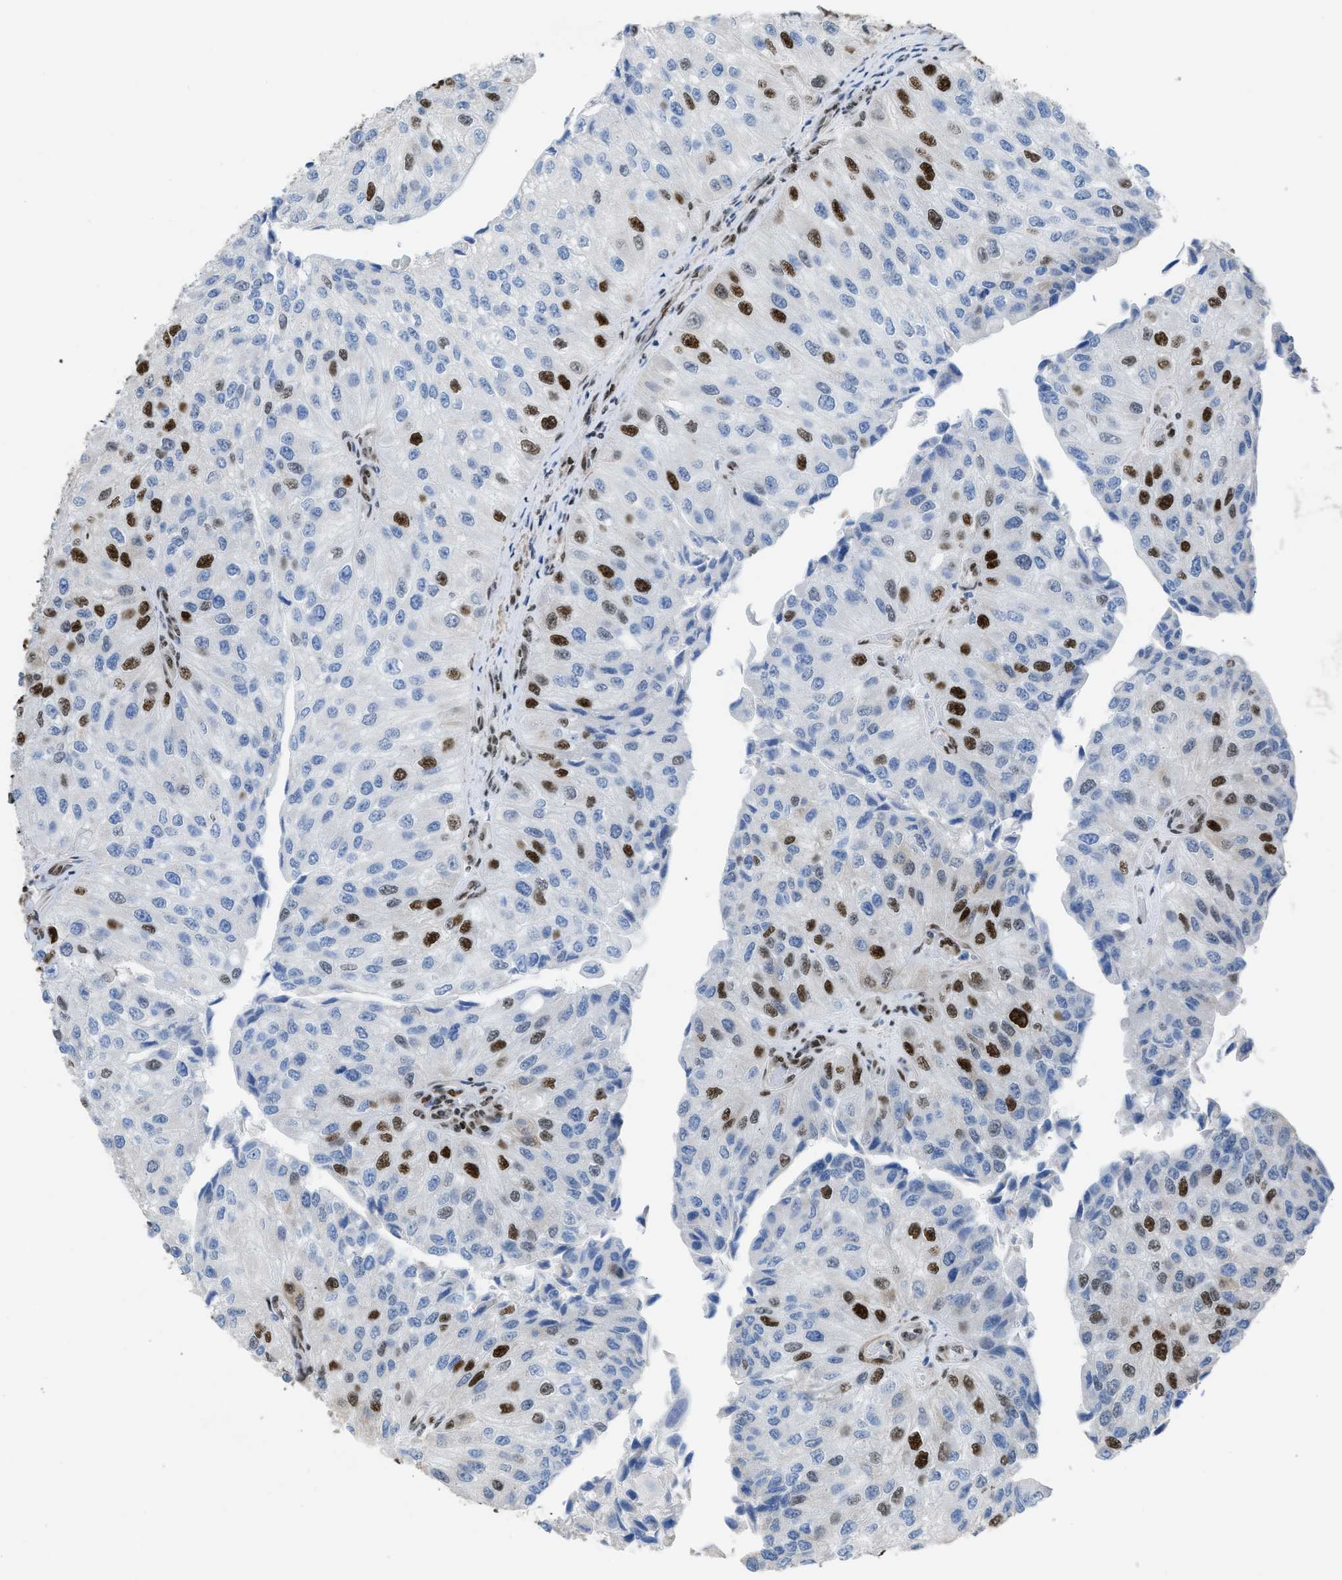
{"staining": {"intensity": "strong", "quantity": "25%-75%", "location": "nuclear"}, "tissue": "urothelial cancer", "cell_type": "Tumor cells", "image_type": "cancer", "snomed": [{"axis": "morphology", "description": "Urothelial carcinoma, High grade"}, {"axis": "topography", "description": "Kidney"}, {"axis": "topography", "description": "Urinary bladder"}], "caption": "Urothelial cancer stained with a protein marker exhibits strong staining in tumor cells.", "gene": "SCAF4", "patient": {"sex": "male", "age": 77}}